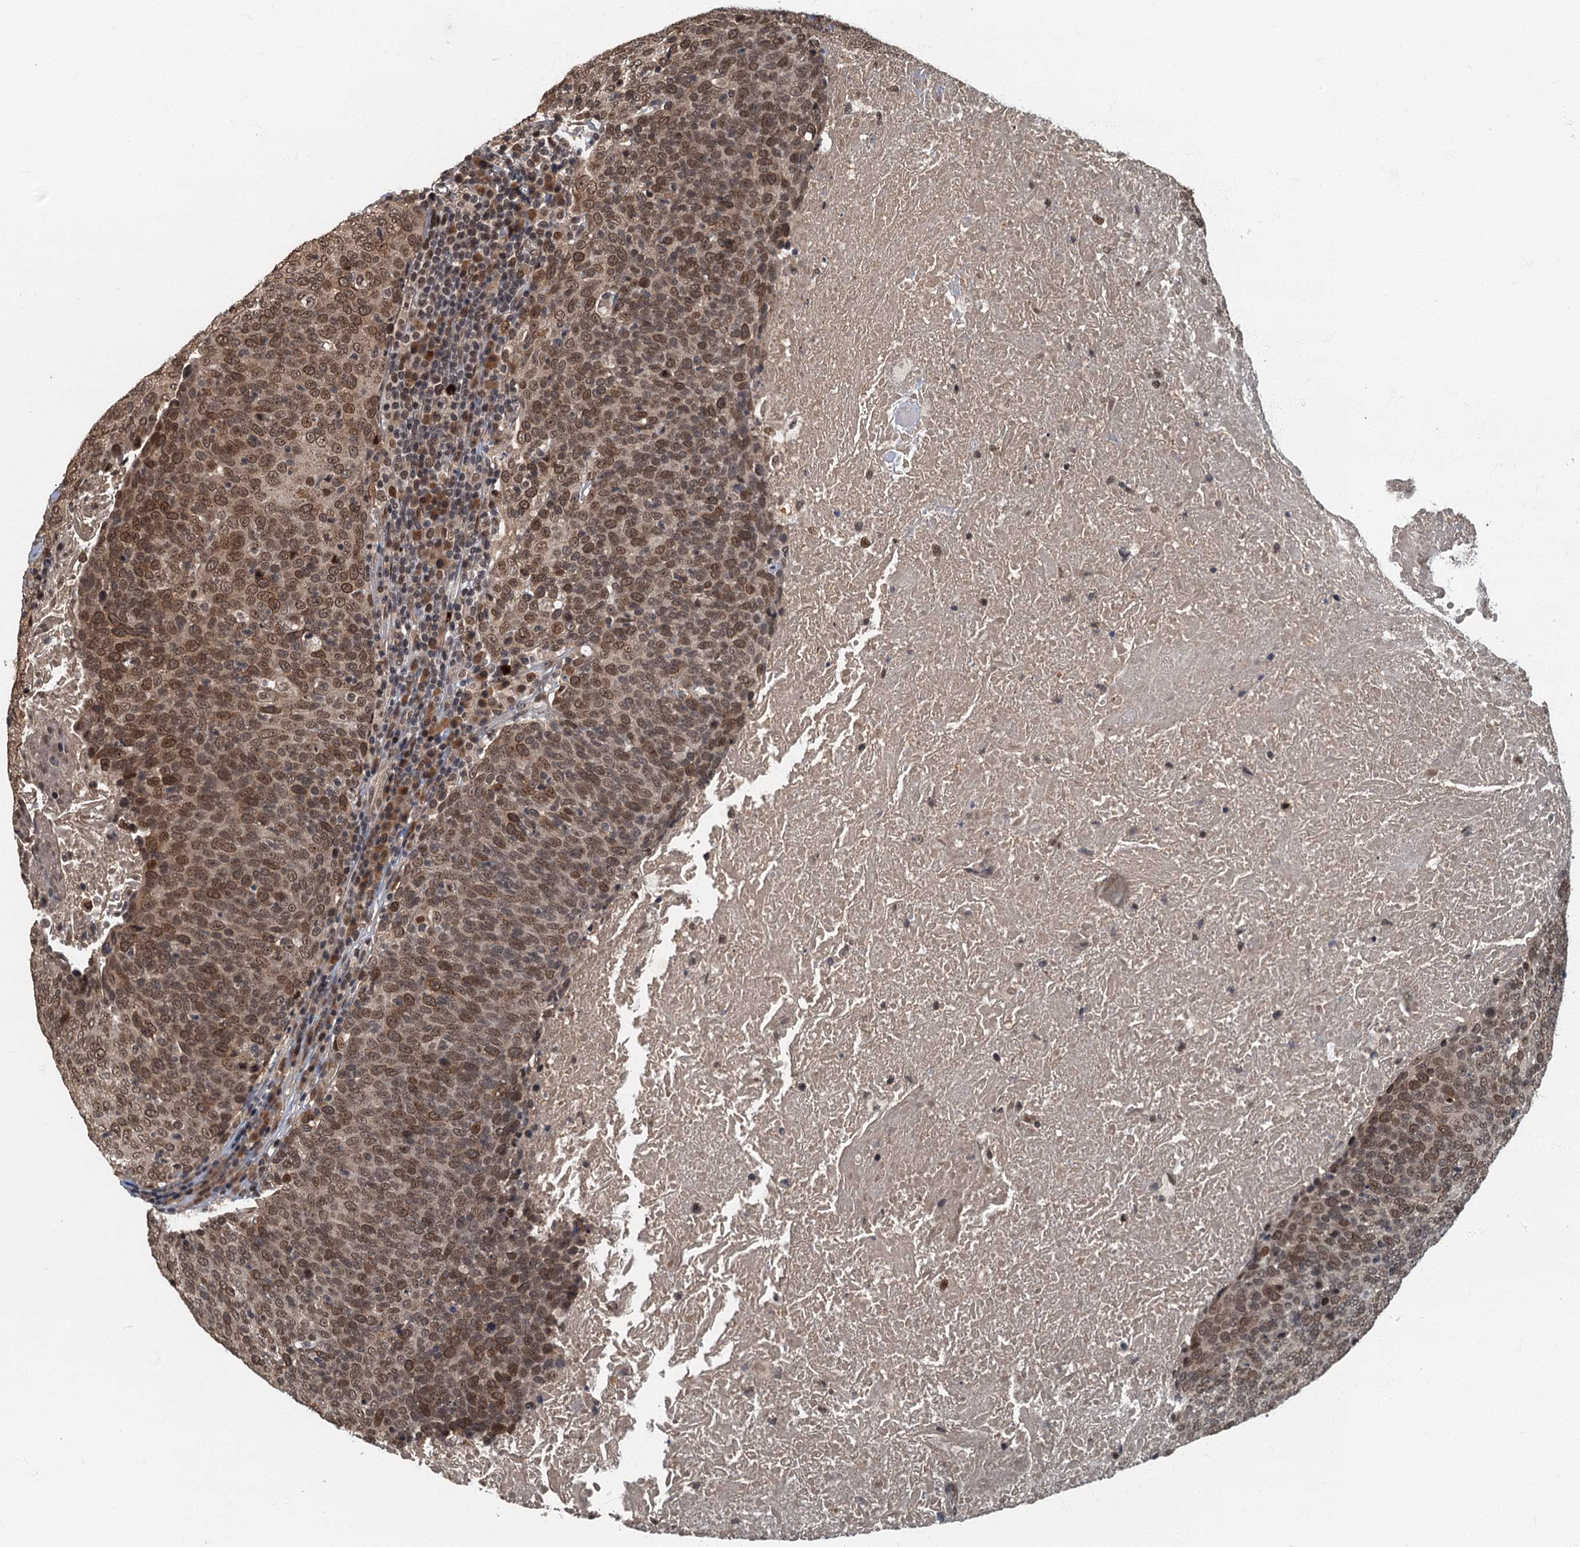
{"staining": {"intensity": "moderate", "quantity": ">75%", "location": "nuclear"}, "tissue": "head and neck cancer", "cell_type": "Tumor cells", "image_type": "cancer", "snomed": [{"axis": "morphology", "description": "Squamous cell carcinoma, NOS"}, {"axis": "morphology", "description": "Squamous cell carcinoma, metastatic, NOS"}, {"axis": "topography", "description": "Lymph node"}, {"axis": "topography", "description": "Head-Neck"}], "caption": "This is an image of immunohistochemistry (IHC) staining of head and neck cancer (squamous cell carcinoma), which shows moderate expression in the nuclear of tumor cells.", "gene": "CKAP2L", "patient": {"sex": "male", "age": 62}}